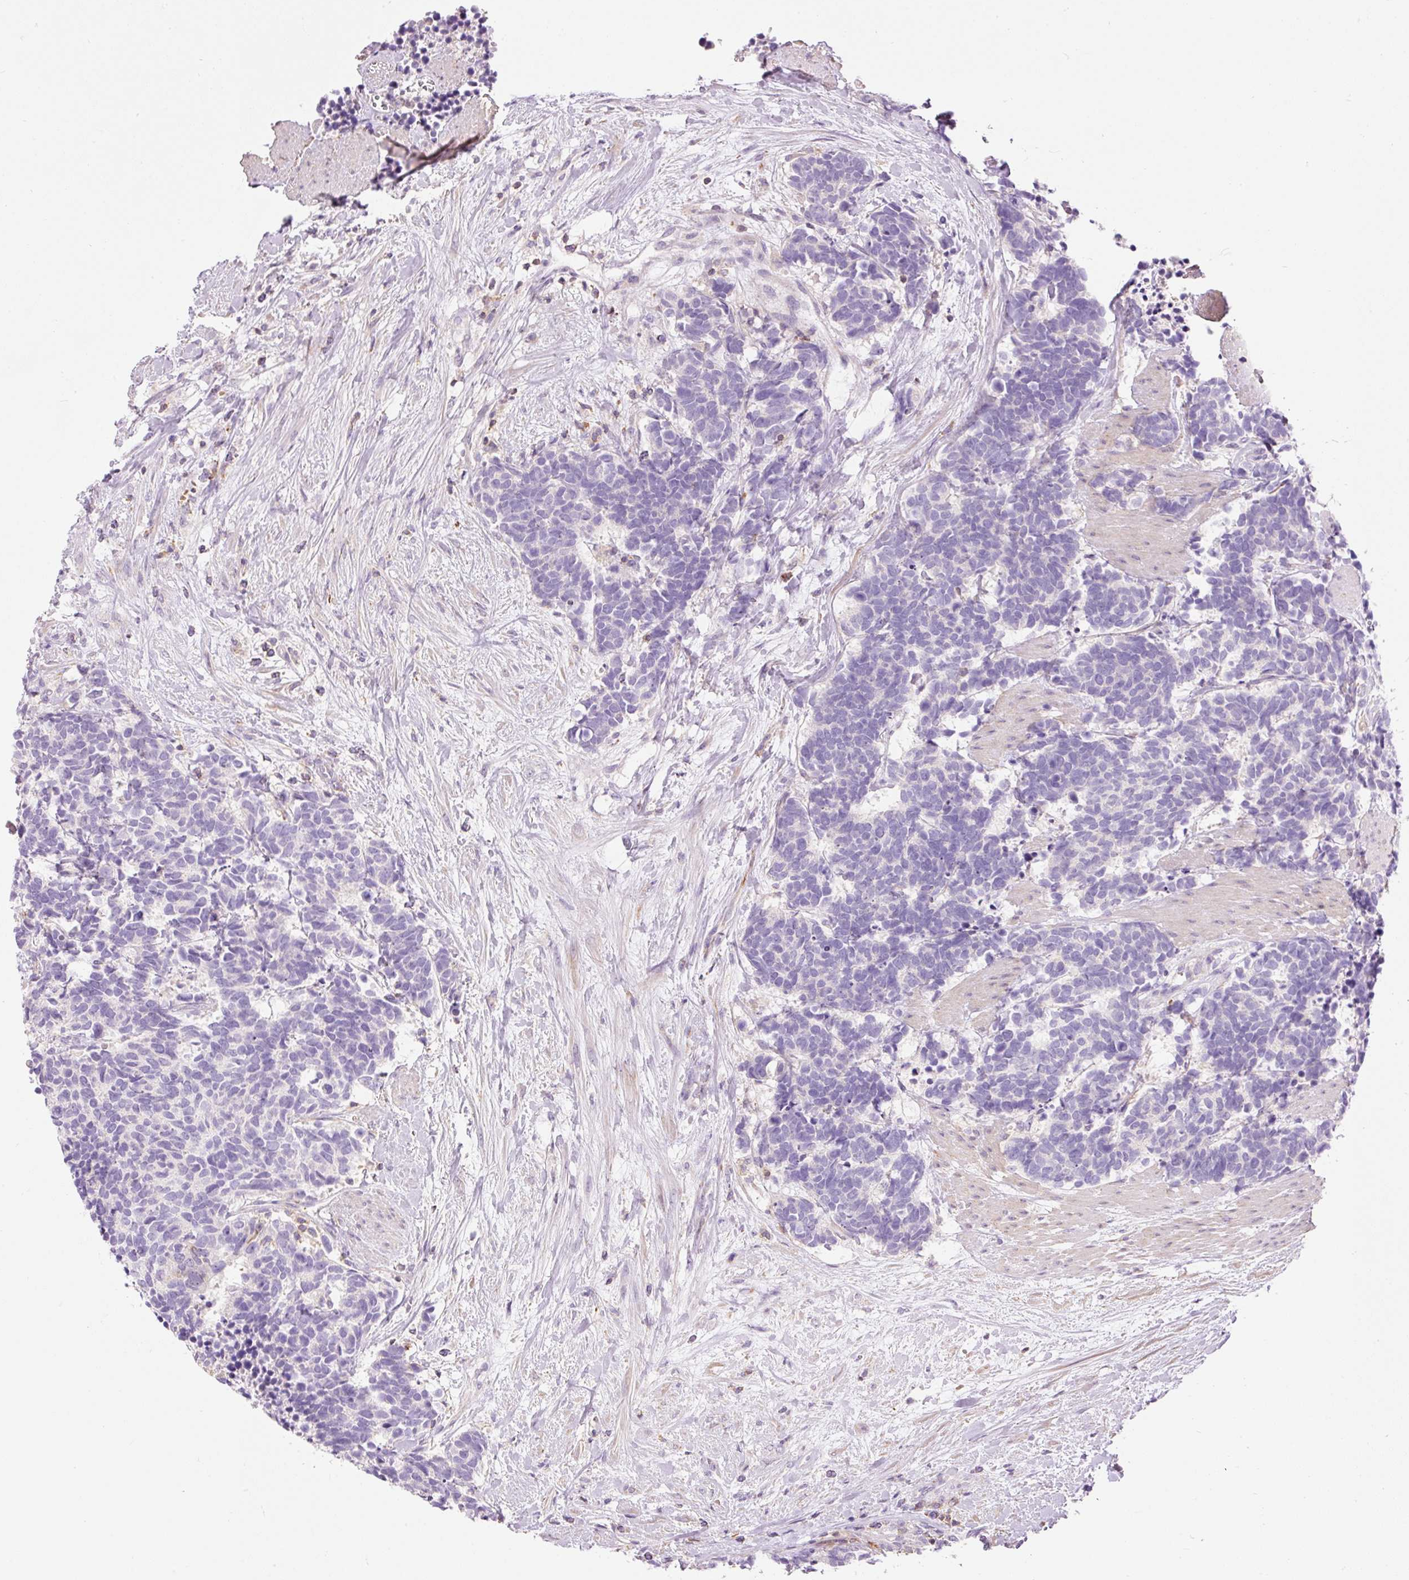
{"staining": {"intensity": "negative", "quantity": "none", "location": "none"}, "tissue": "carcinoid", "cell_type": "Tumor cells", "image_type": "cancer", "snomed": [{"axis": "morphology", "description": "Carcinoma, NOS"}, {"axis": "morphology", "description": "Carcinoid, malignant, NOS"}, {"axis": "topography", "description": "Prostate"}], "caption": "Tumor cells show no significant protein staining in carcinoid (malignant). The staining is performed using DAB brown chromogen with nuclei counter-stained in using hematoxylin.", "gene": "DOK6", "patient": {"sex": "male", "age": 57}}